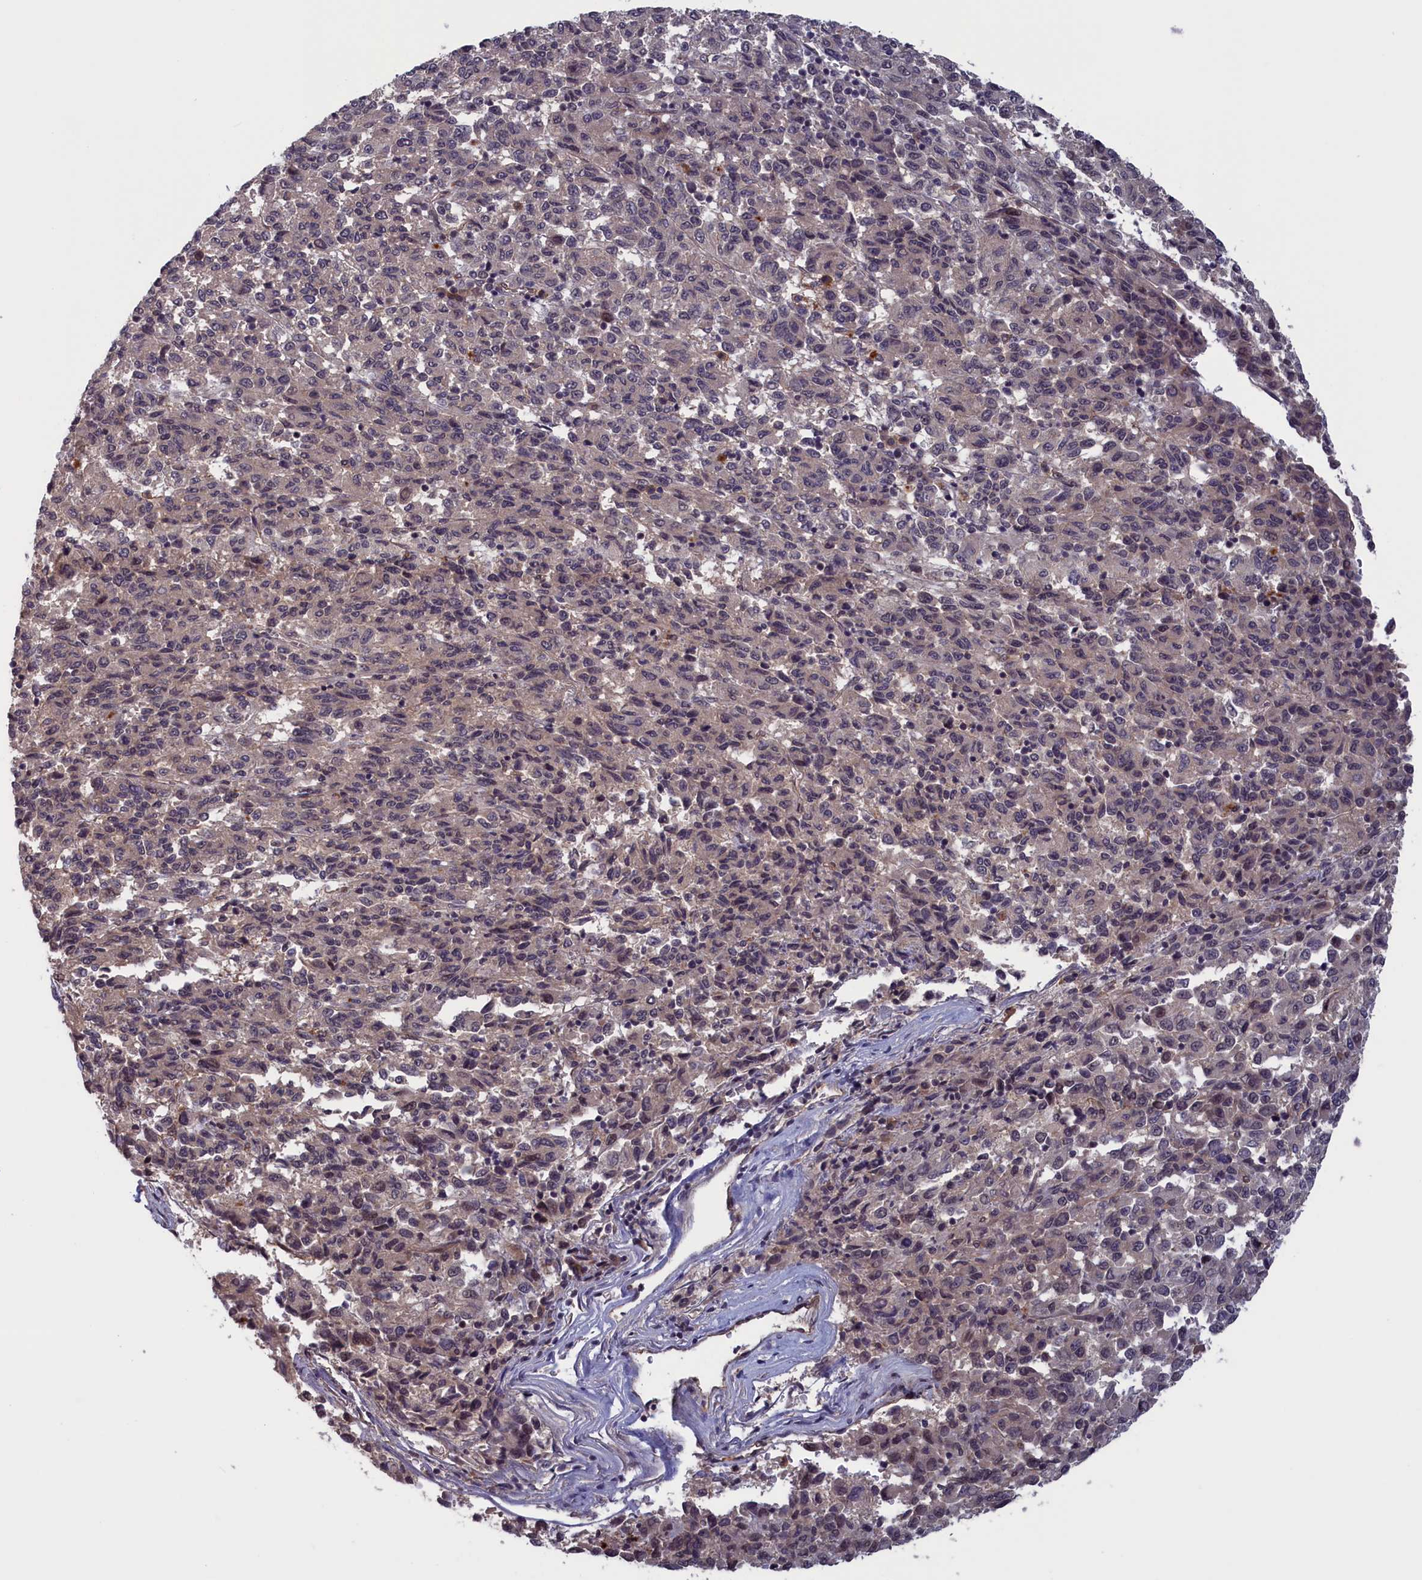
{"staining": {"intensity": "negative", "quantity": "none", "location": "none"}, "tissue": "melanoma", "cell_type": "Tumor cells", "image_type": "cancer", "snomed": [{"axis": "morphology", "description": "Malignant melanoma, Metastatic site"}, {"axis": "topography", "description": "Lung"}], "caption": "Melanoma was stained to show a protein in brown. There is no significant positivity in tumor cells.", "gene": "PLP2", "patient": {"sex": "male", "age": 64}}